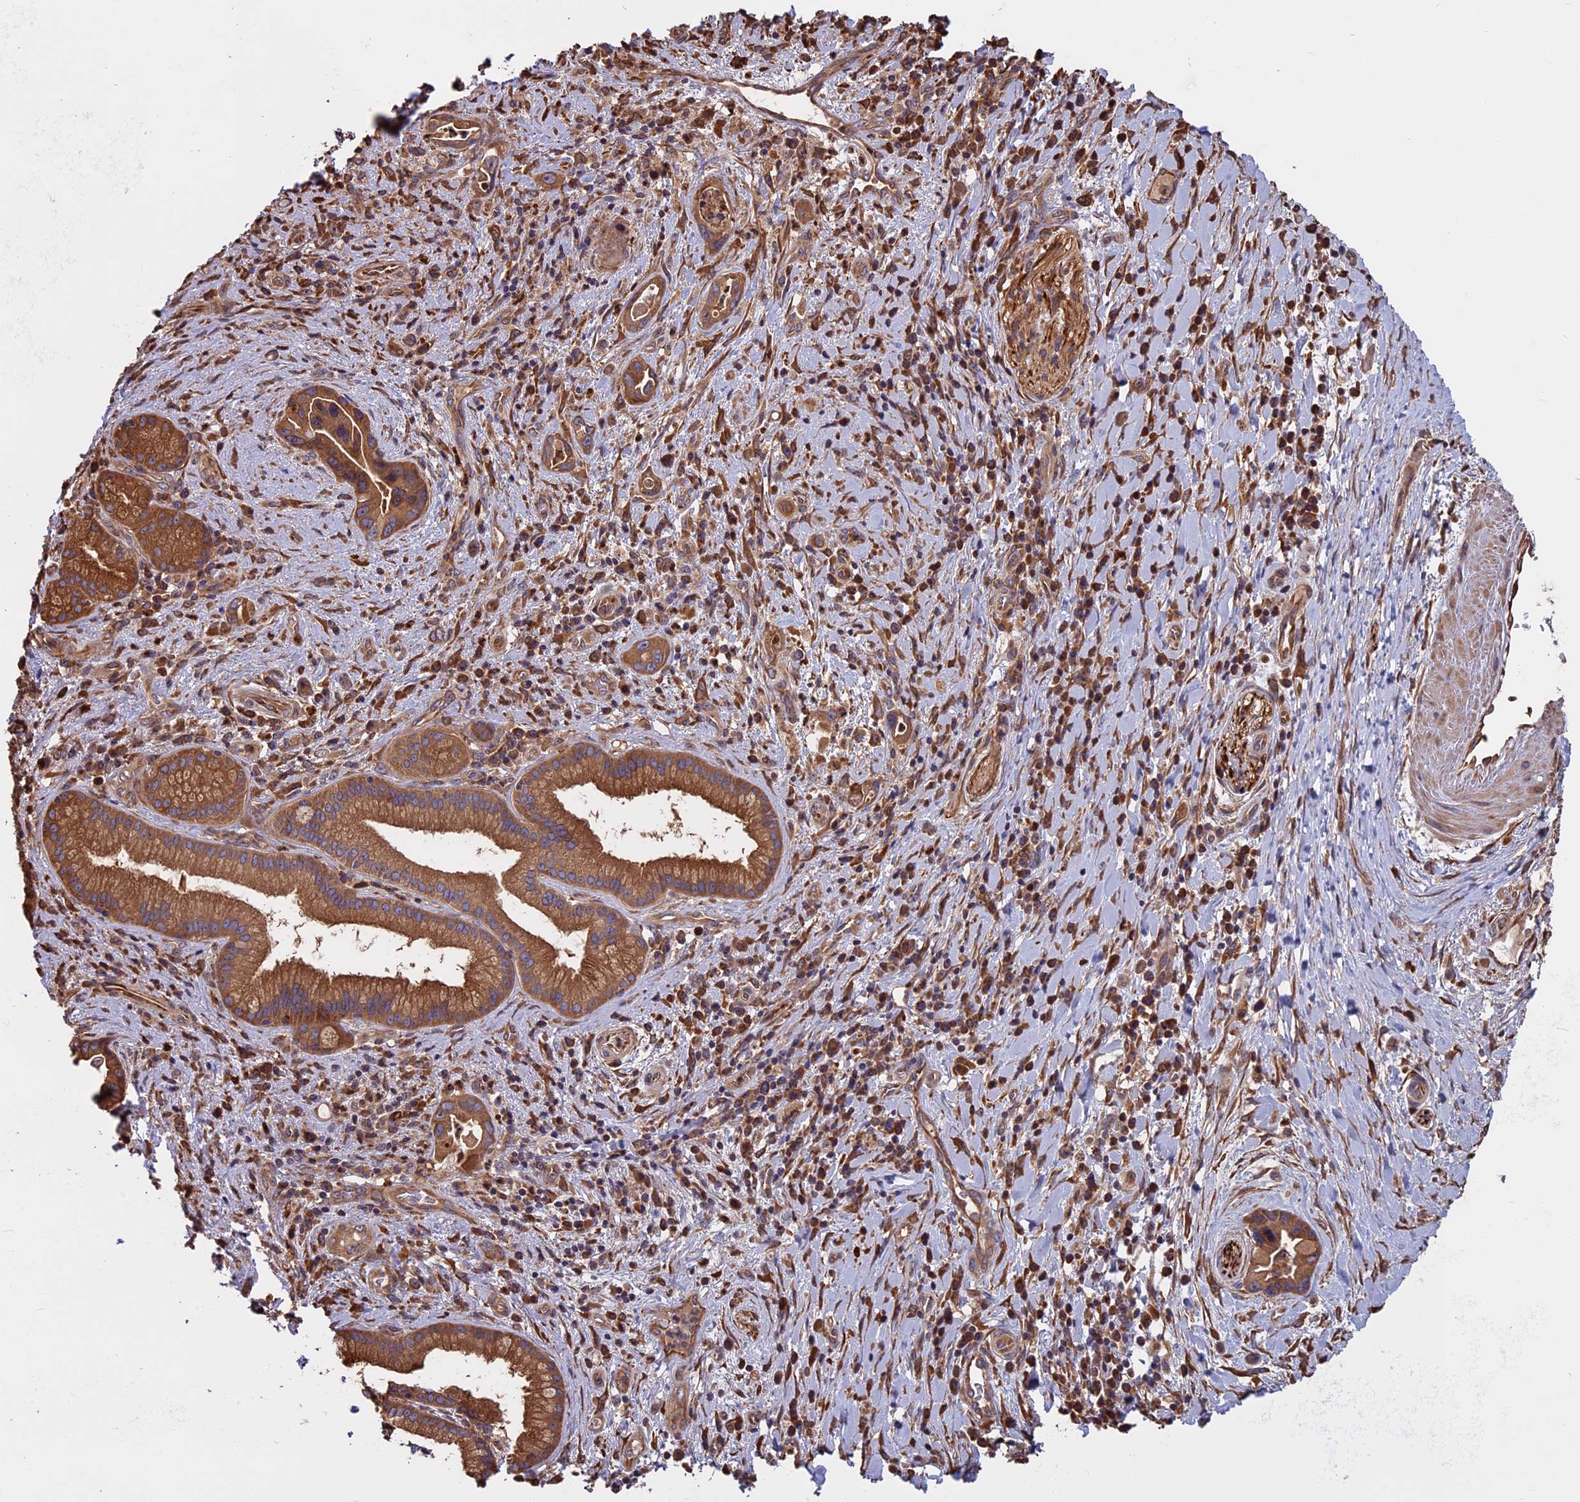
{"staining": {"intensity": "moderate", "quantity": ">75%", "location": "cytoplasmic/membranous"}, "tissue": "pancreatic cancer", "cell_type": "Tumor cells", "image_type": "cancer", "snomed": [{"axis": "morphology", "description": "Adenocarcinoma, NOS"}, {"axis": "topography", "description": "Pancreas"}], "caption": "Brown immunohistochemical staining in pancreatic cancer demonstrates moderate cytoplasmic/membranous positivity in approximately >75% of tumor cells. (IHC, brightfield microscopy, high magnification).", "gene": "VWA3A", "patient": {"sex": "female", "age": 77}}